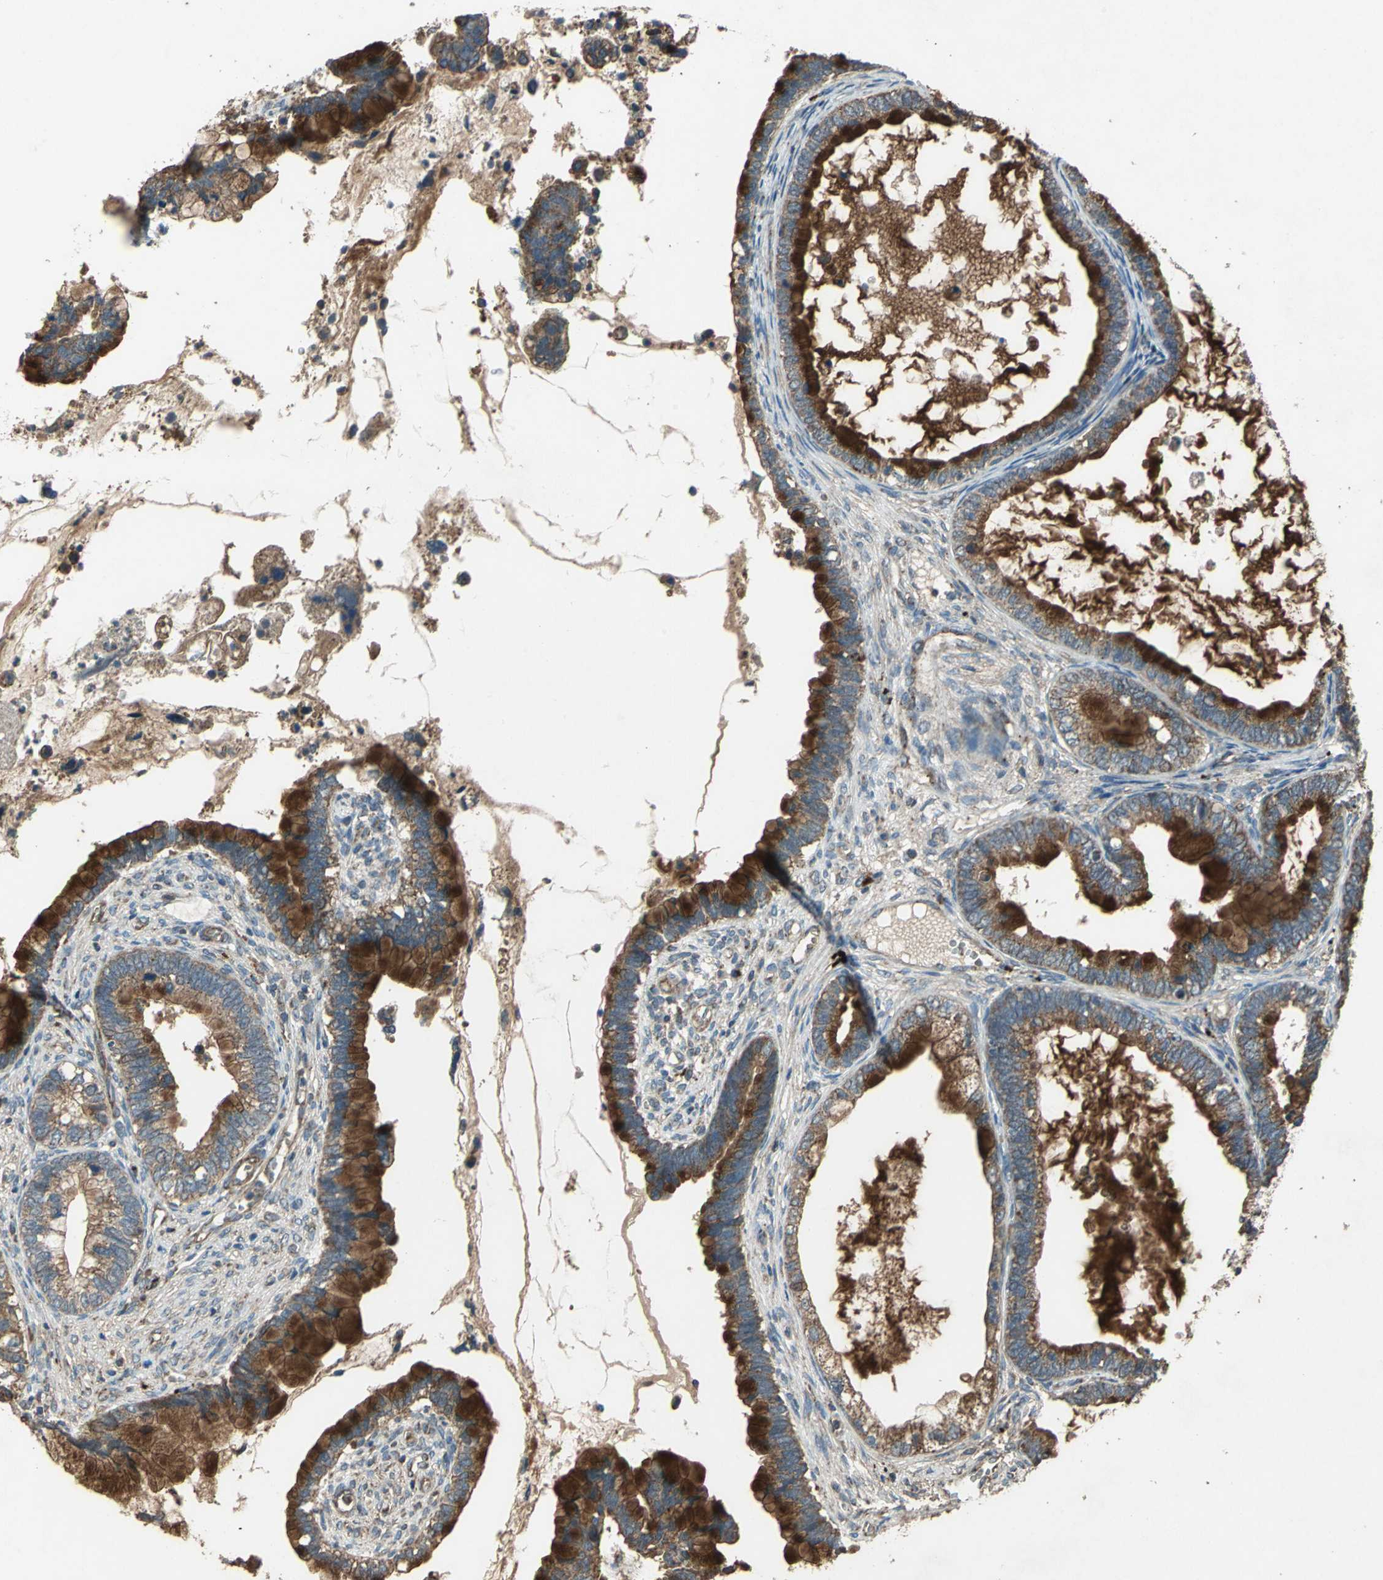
{"staining": {"intensity": "strong", "quantity": ">75%", "location": "cytoplasmic/membranous"}, "tissue": "cervical cancer", "cell_type": "Tumor cells", "image_type": "cancer", "snomed": [{"axis": "morphology", "description": "Adenocarcinoma, NOS"}, {"axis": "topography", "description": "Cervix"}], "caption": "Adenocarcinoma (cervical) tissue displays strong cytoplasmic/membranous staining in about >75% of tumor cells", "gene": "POLRMT", "patient": {"sex": "female", "age": 44}}